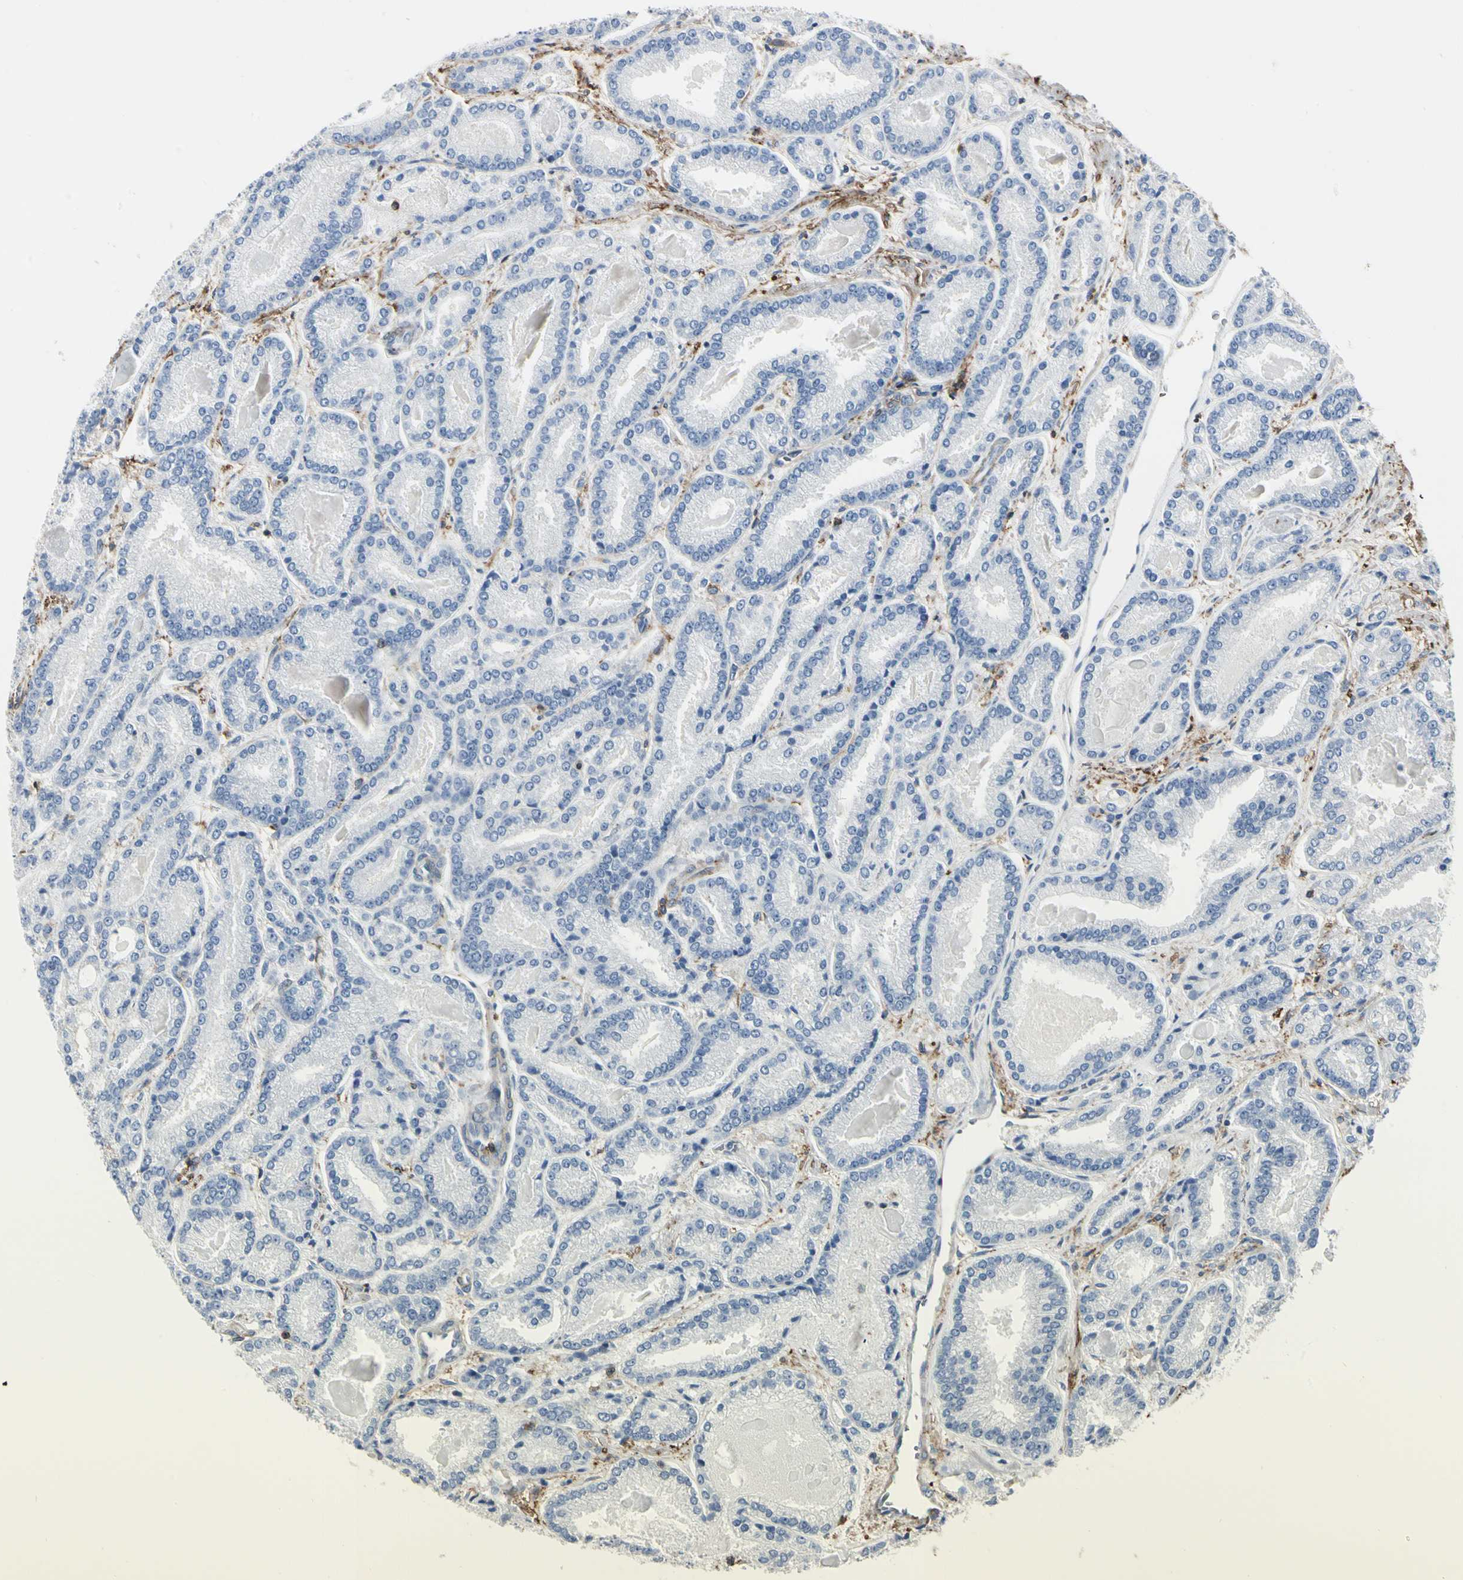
{"staining": {"intensity": "negative", "quantity": "none", "location": "none"}, "tissue": "prostate cancer", "cell_type": "Tumor cells", "image_type": "cancer", "snomed": [{"axis": "morphology", "description": "Adenocarcinoma, Low grade"}, {"axis": "topography", "description": "Prostate"}], "caption": "Immunohistochemical staining of prostate cancer (adenocarcinoma (low-grade)) reveals no significant staining in tumor cells.", "gene": "CLEC2B", "patient": {"sex": "male", "age": 59}}